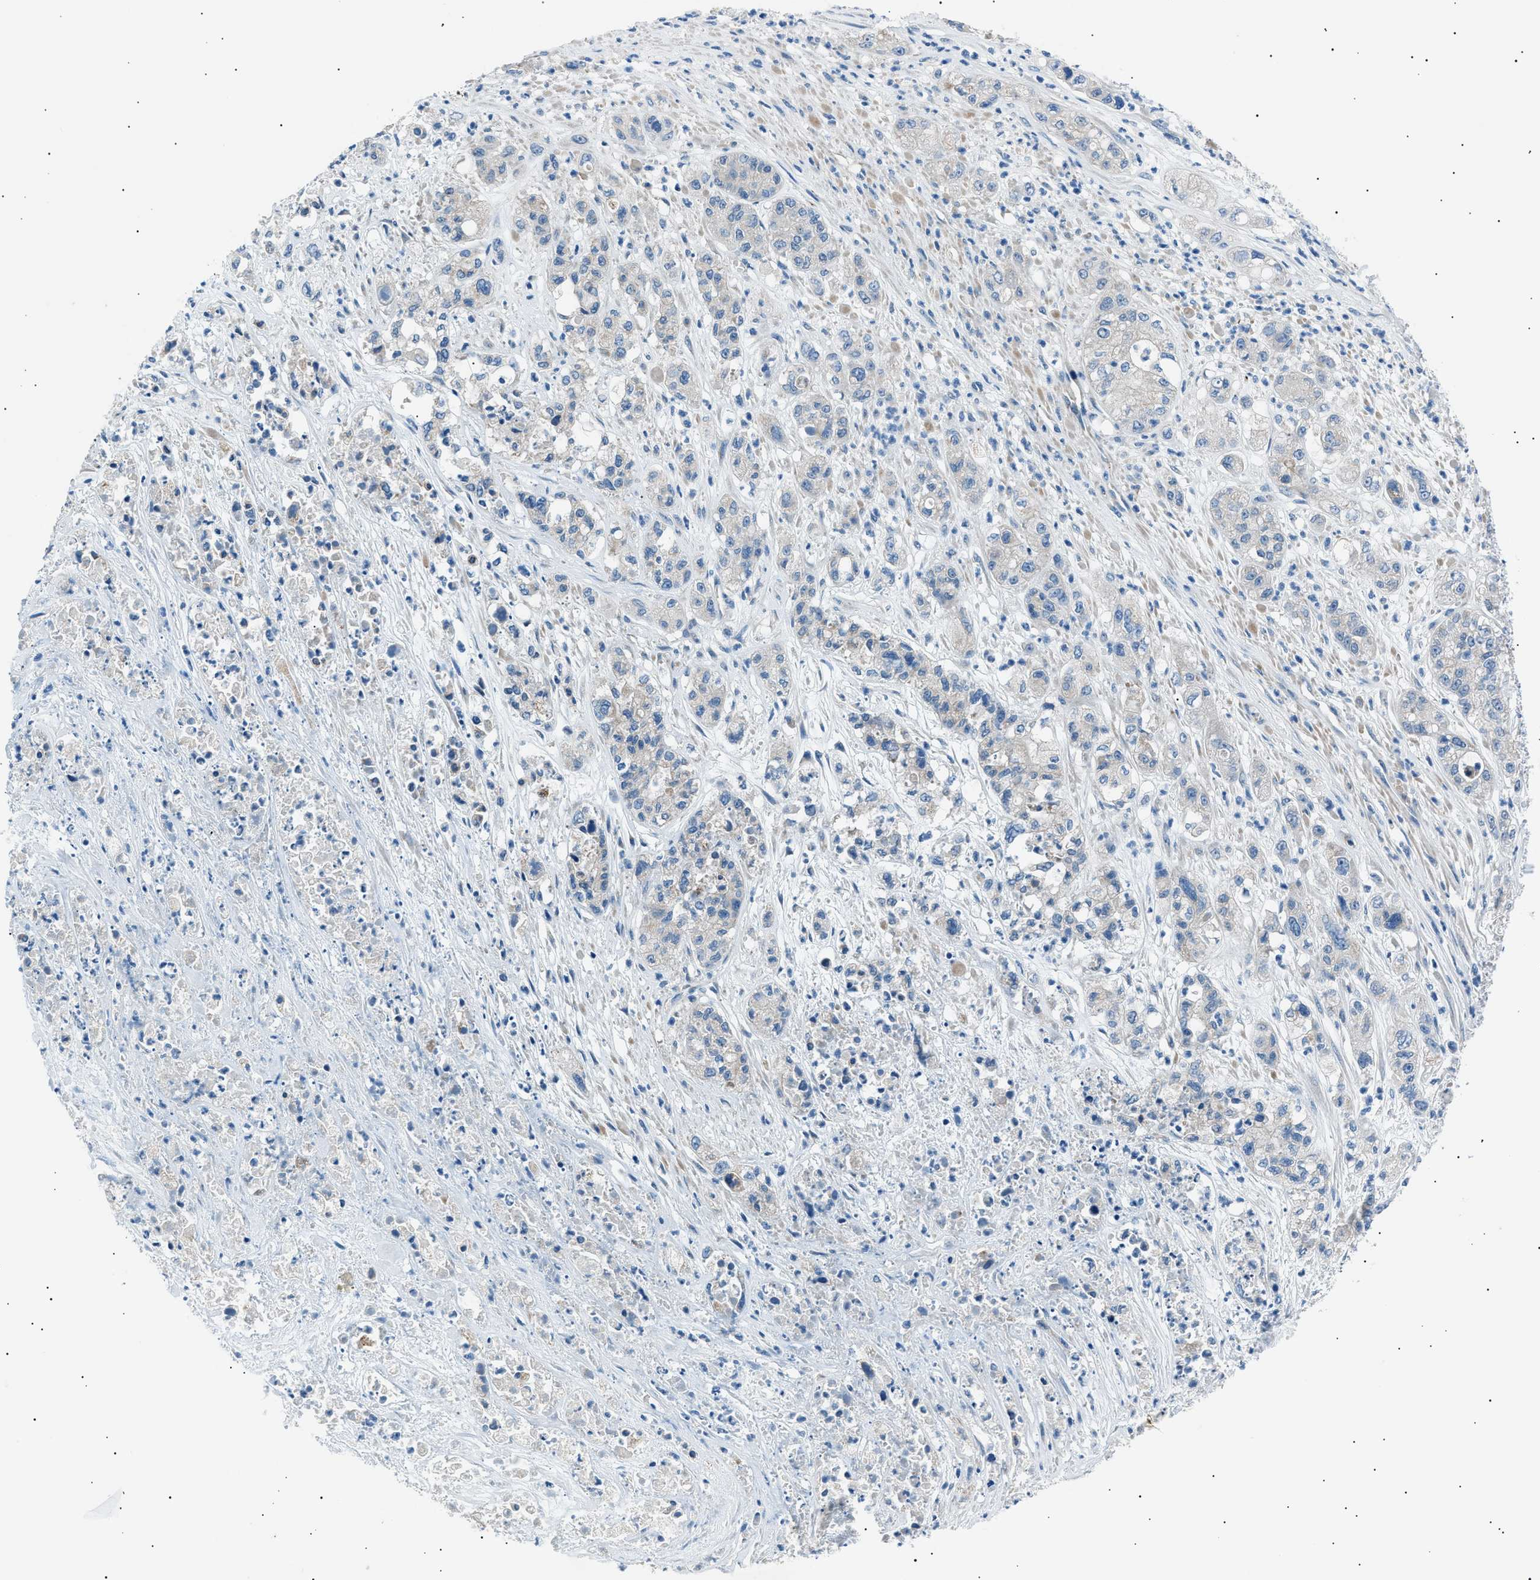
{"staining": {"intensity": "negative", "quantity": "none", "location": "none"}, "tissue": "pancreatic cancer", "cell_type": "Tumor cells", "image_type": "cancer", "snomed": [{"axis": "morphology", "description": "Adenocarcinoma, NOS"}, {"axis": "topography", "description": "Pancreas"}], "caption": "Protein analysis of adenocarcinoma (pancreatic) demonstrates no significant staining in tumor cells. The staining is performed using DAB (3,3'-diaminobenzidine) brown chromogen with nuclei counter-stained in using hematoxylin.", "gene": "LRRC37B", "patient": {"sex": "female", "age": 78}}